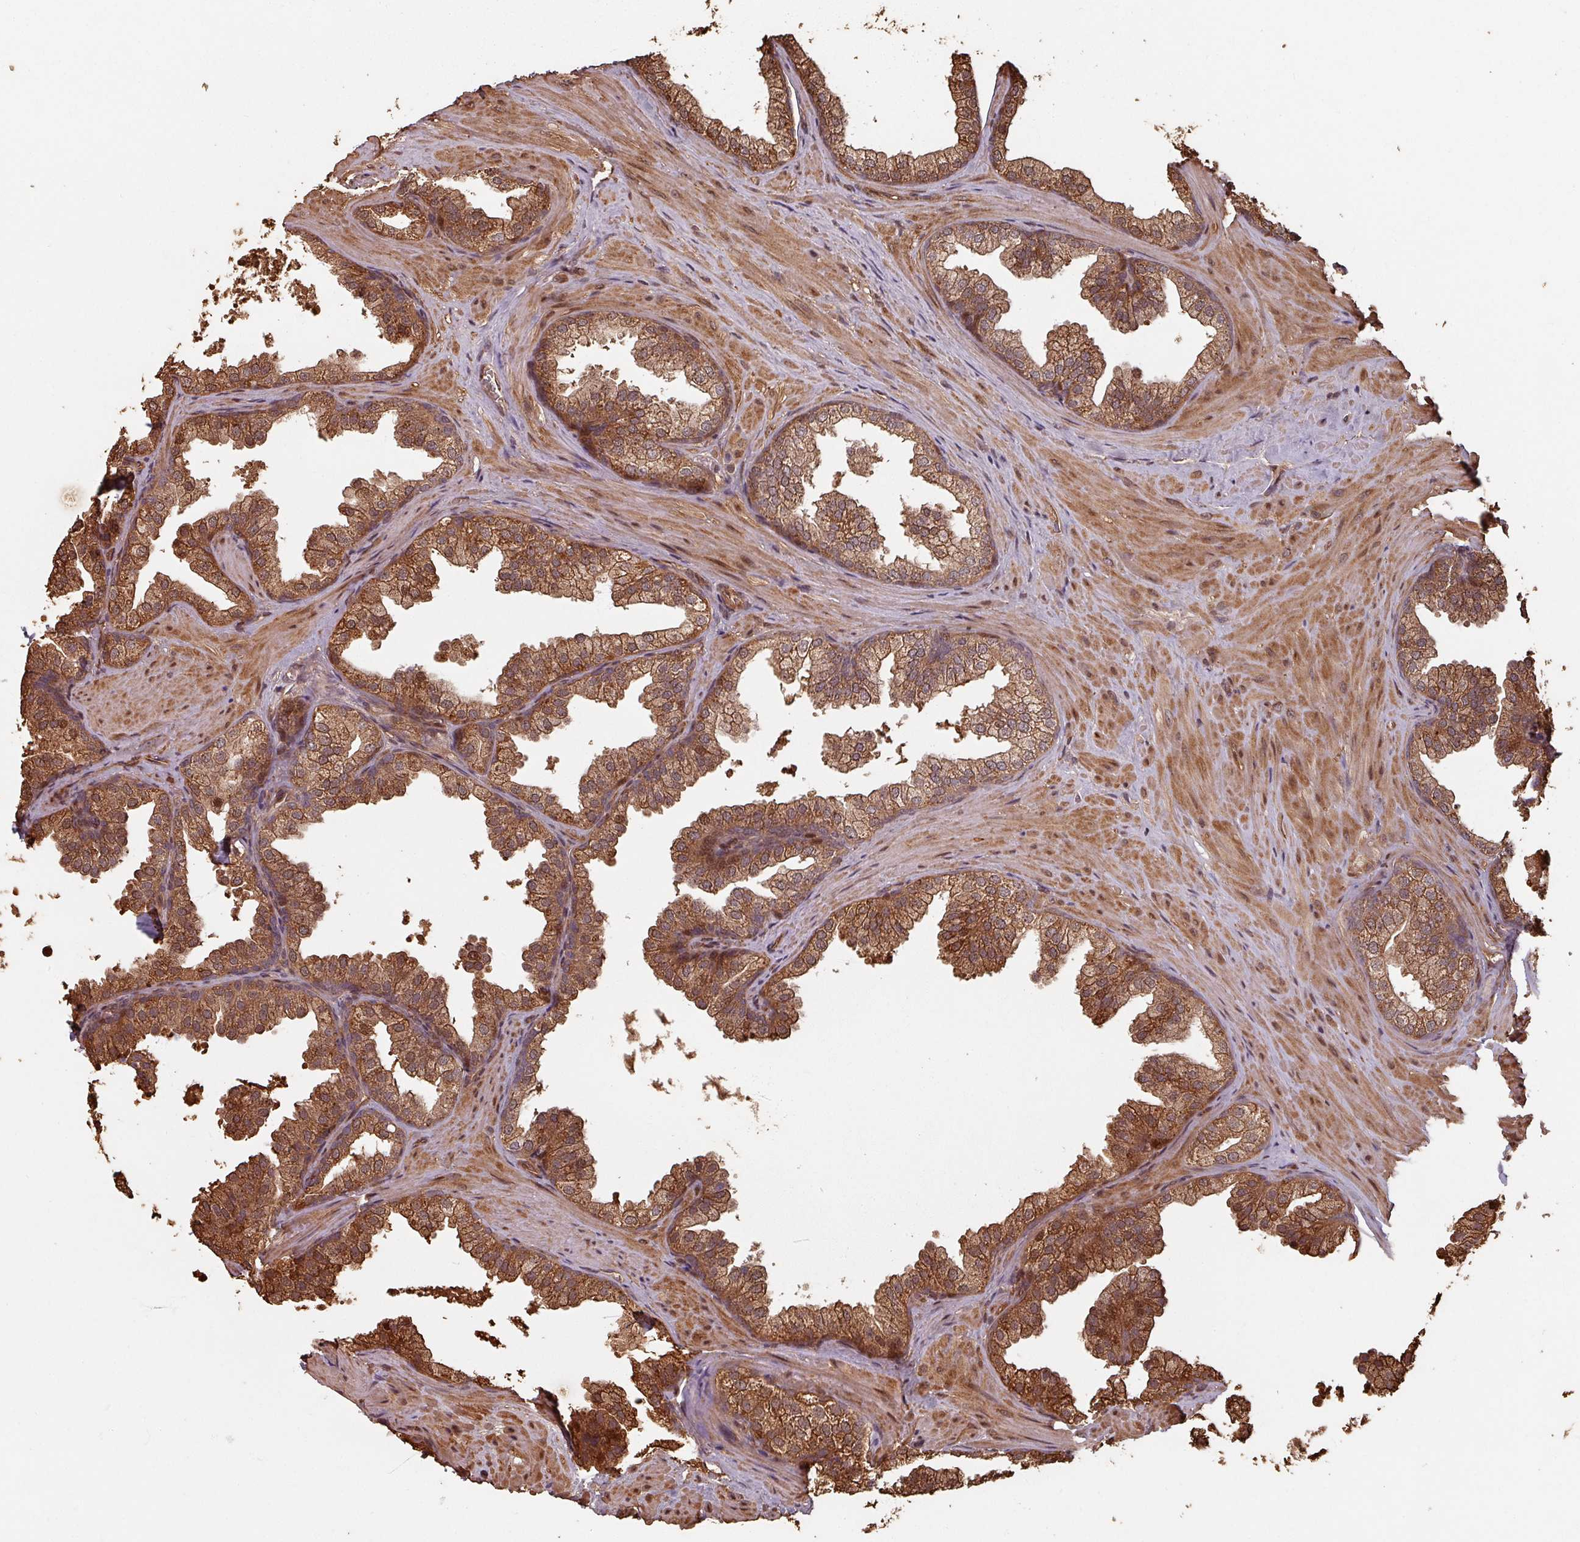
{"staining": {"intensity": "strong", "quantity": ">75%", "location": "cytoplasmic/membranous,nuclear"}, "tissue": "prostate", "cell_type": "Glandular cells", "image_type": "normal", "snomed": [{"axis": "morphology", "description": "Normal tissue, NOS"}, {"axis": "topography", "description": "Prostate"}], "caption": "Immunohistochemical staining of normal human prostate displays strong cytoplasmic/membranous,nuclear protein staining in about >75% of glandular cells.", "gene": "EID1", "patient": {"sex": "male", "age": 37}}